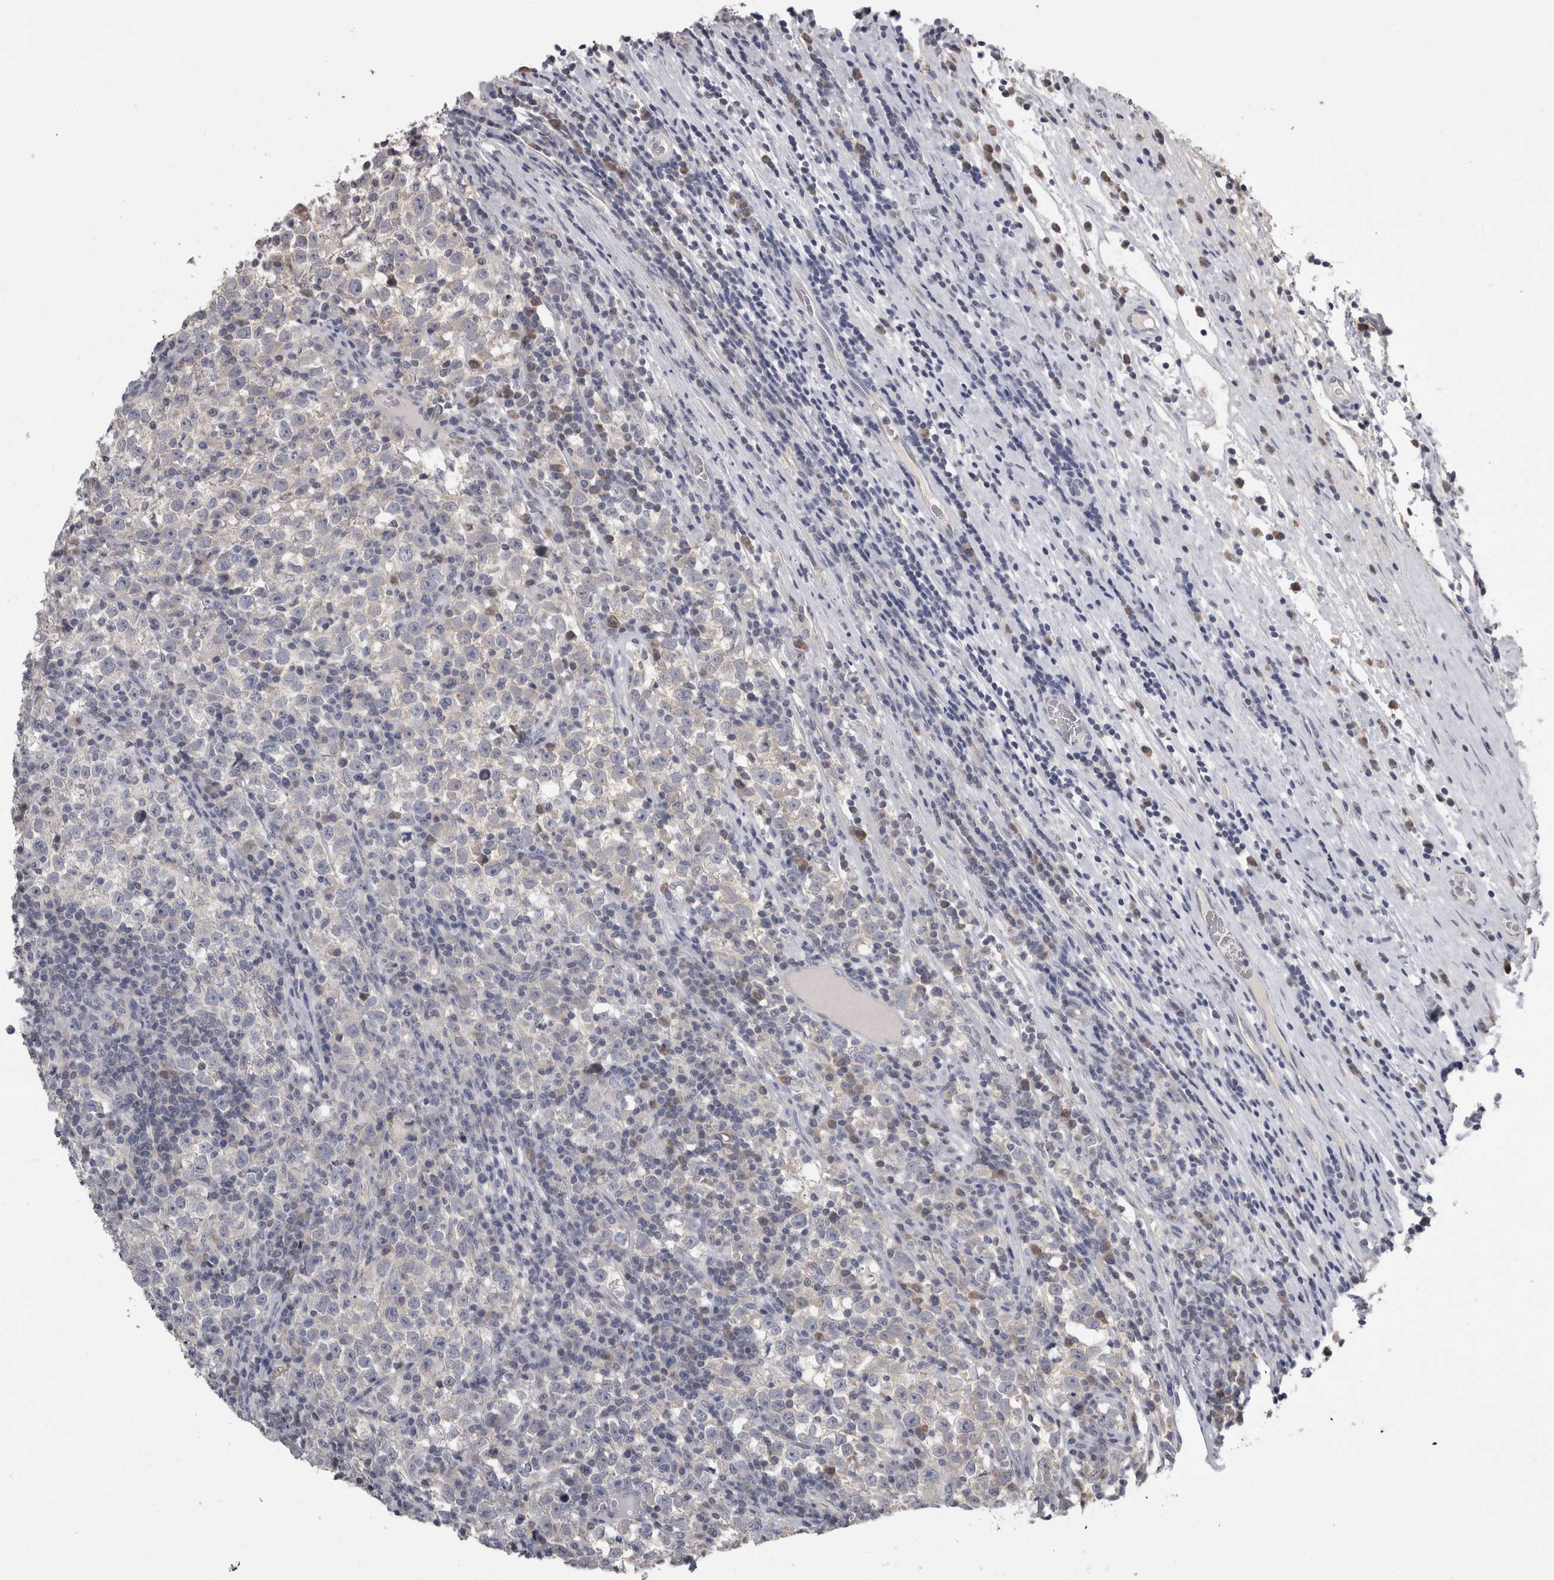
{"staining": {"intensity": "negative", "quantity": "none", "location": "none"}, "tissue": "testis cancer", "cell_type": "Tumor cells", "image_type": "cancer", "snomed": [{"axis": "morphology", "description": "Normal tissue, NOS"}, {"axis": "morphology", "description": "Seminoma, NOS"}, {"axis": "topography", "description": "Testis"}], "caption": "Testis cancer (seminoma) was stained to show a protein in brown. There is no significant expression in tumor cells. (DAB (3,3'-diaminobenzidine) immunohistochemistry (IHC), high magnification).", "gene": "TCAP", "patient": {"sex": "male", "age": 43}}